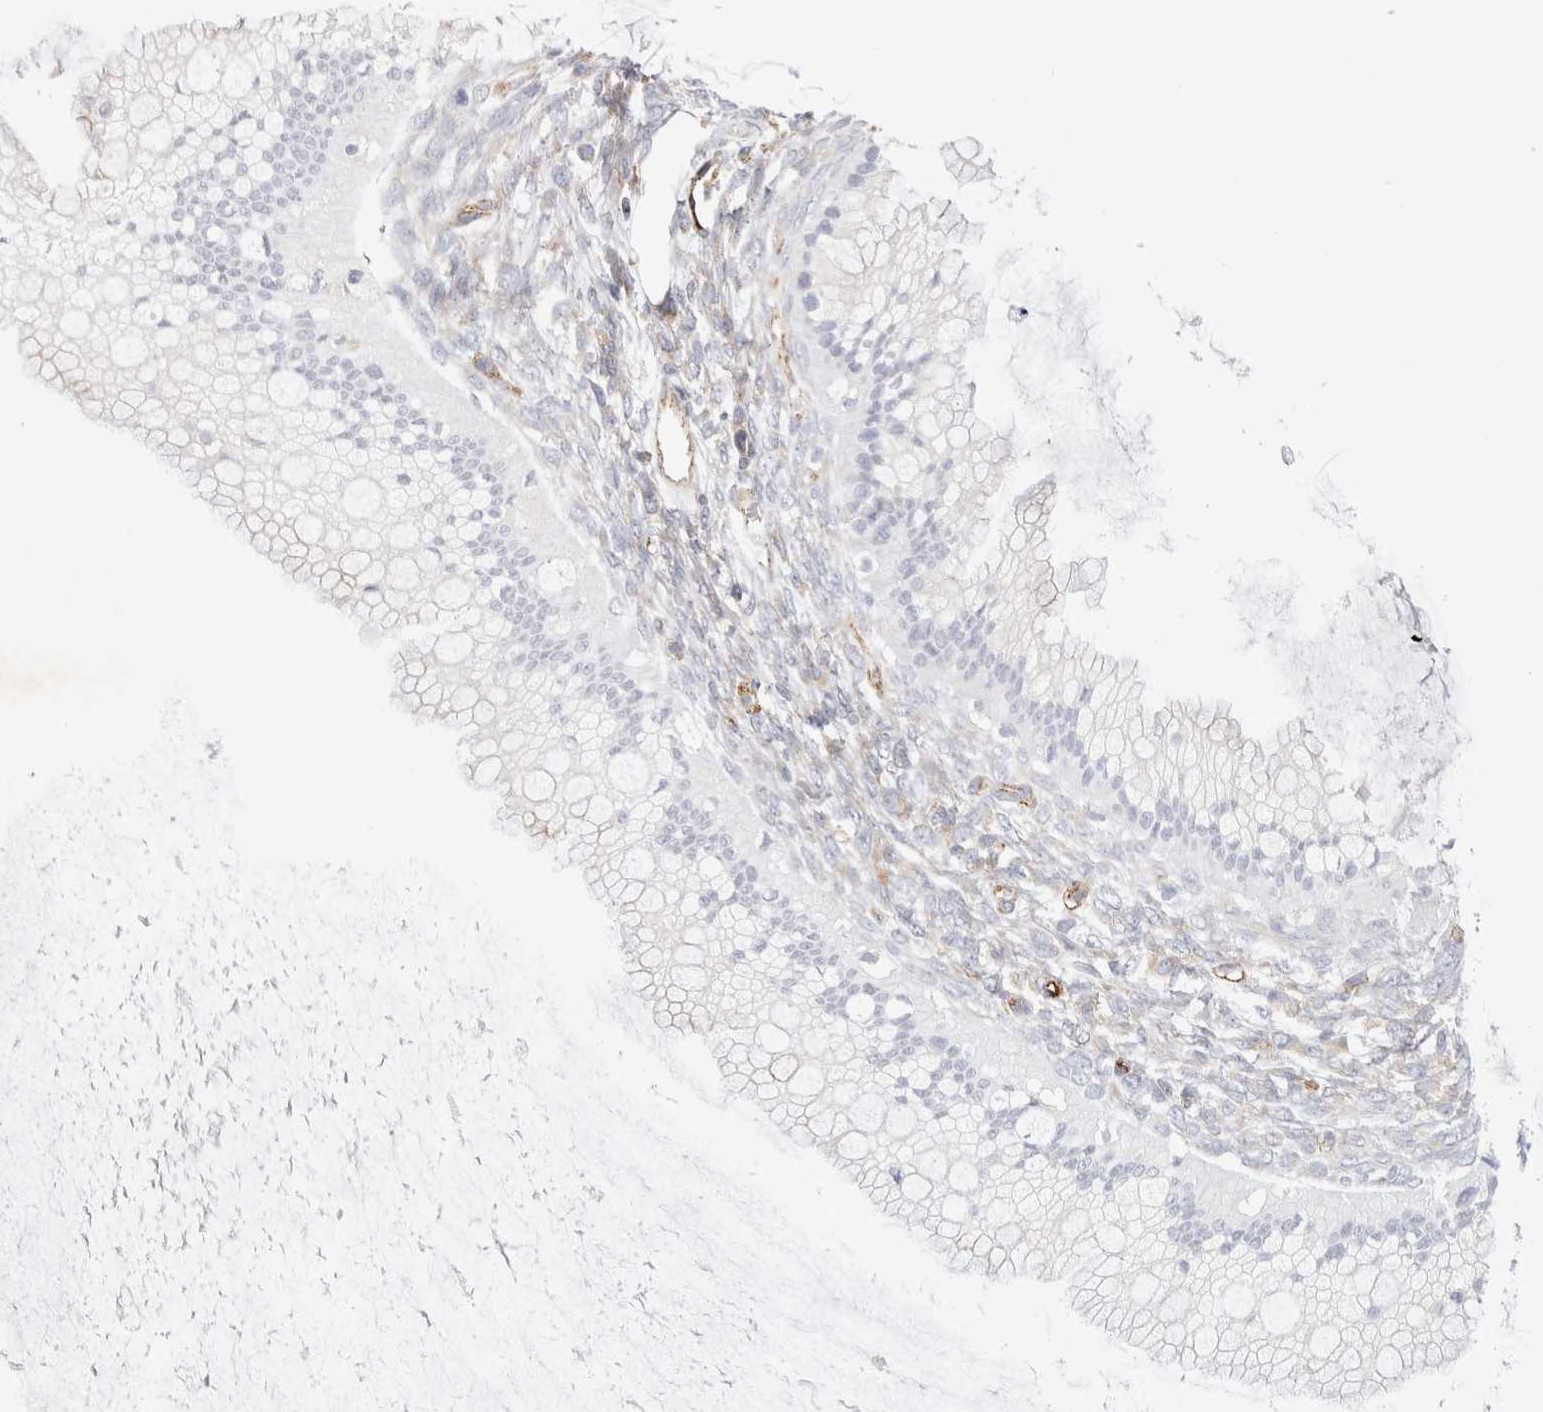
{"staining": {"intensity": "negative", "quantity": "none", "location": "none"}, "tissue": "ovarian cancer", "cell_type": "Tumor cells", "image_type": "cancer", "snomed": [{"axis": "morphology", "description": "Cystadenocarcinoma, mucinous, NOS"}, {"axis": "topography", "description": "Ovary"}], "caption": "Image shows no significant protein staining in tumor cells of ovarian cancer (mucinous cystadenocarcinoma). The staining is performed using DAB brown chromogen with nuclei counter-stained in using hematoxylin.", "gene": "CNPY4", "patient": {"sex": "female", "age": 57}}